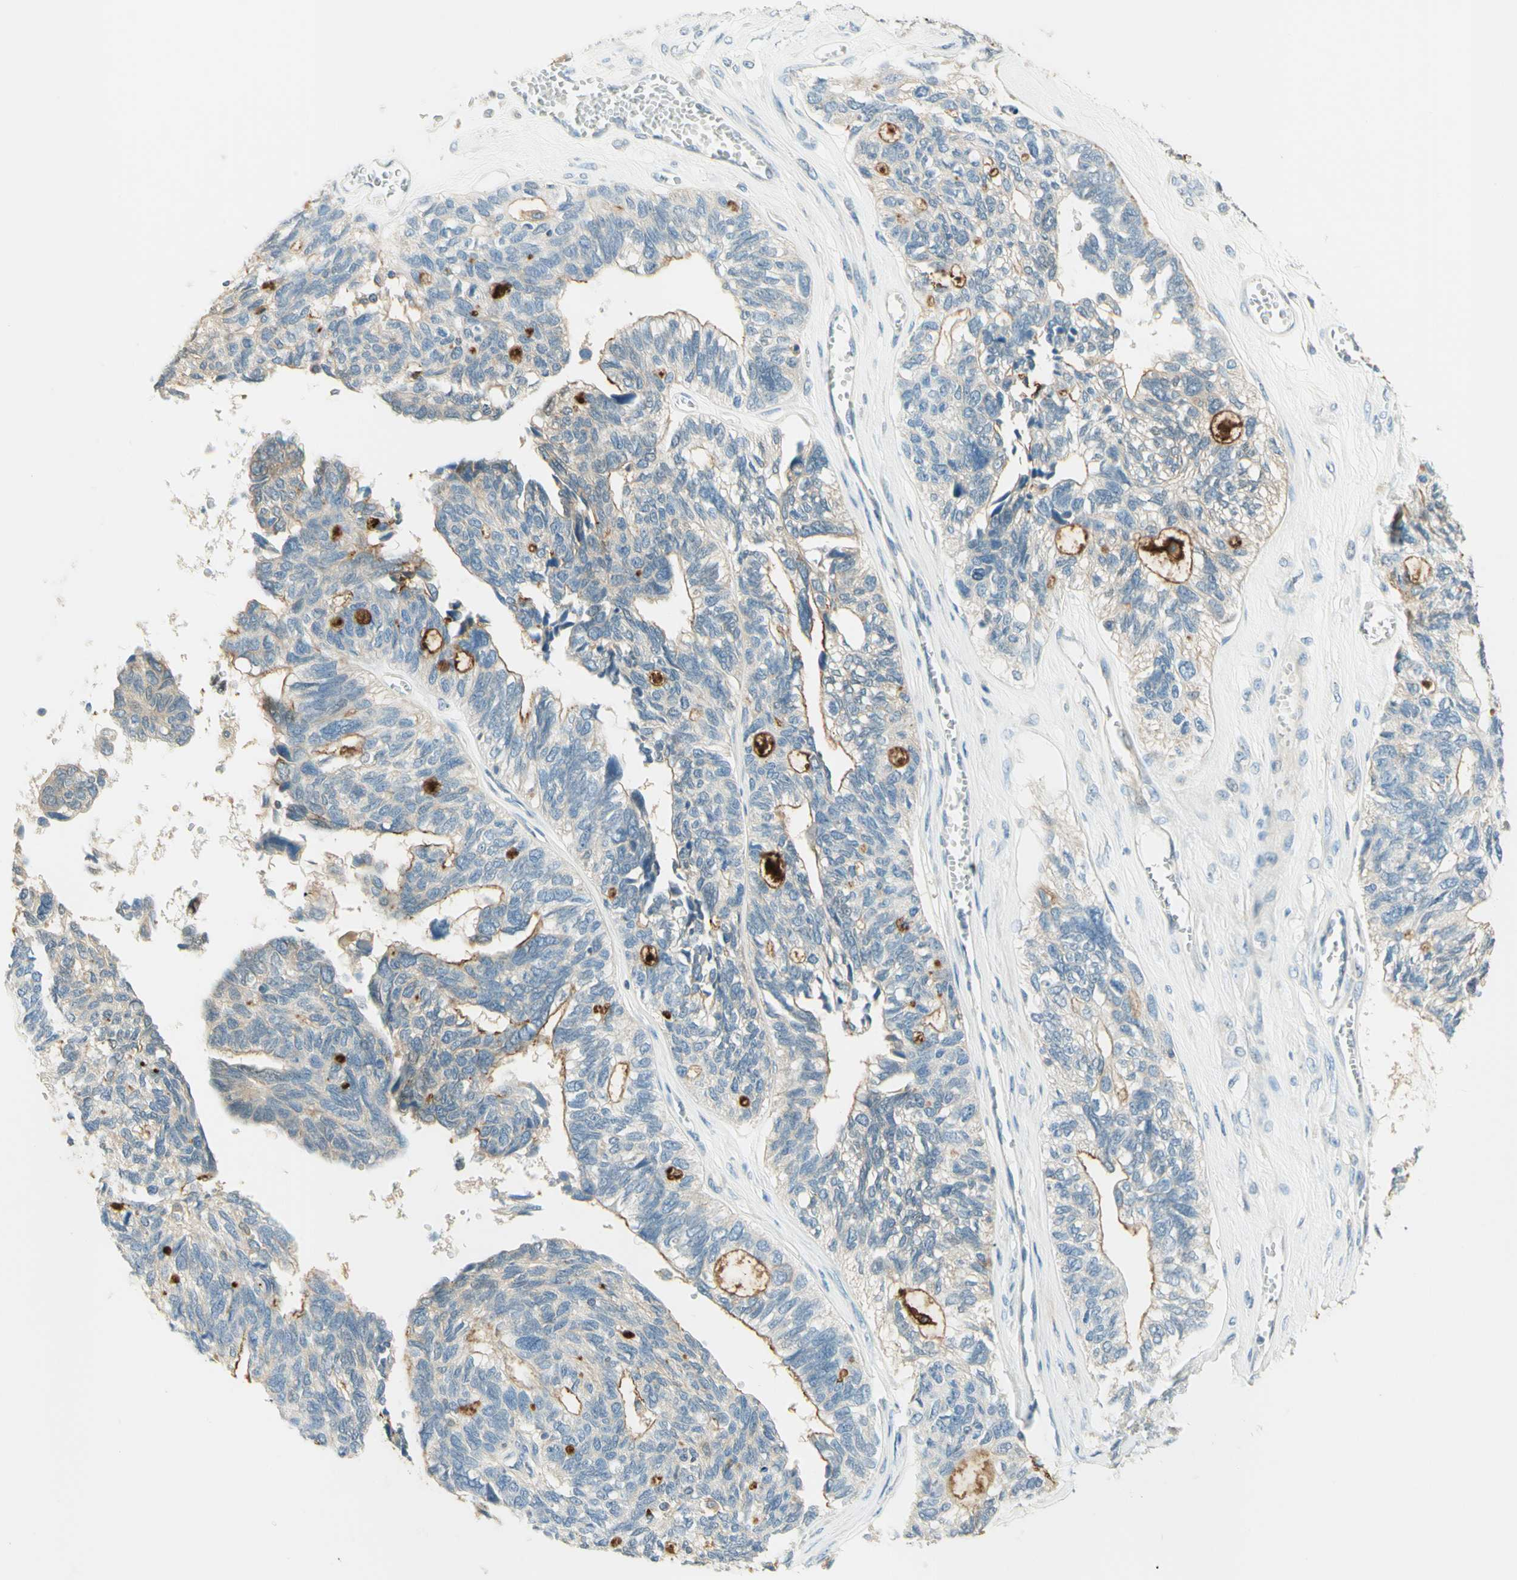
{"staining": {"intensity": "strong", "quantity": "<25%", "location": "cytoplasmic/membranous"}, "tissue": "ovarian cancer", "cell_type": "Tumor cells", "image_type": "cancer", "snomed": [{"axis": "morphology", "description": "Cystadenocarcinoma, serous, NOS"}, {"axis": "topography", "description": "Ovary"}], "caption": "Ovarian serous cystadenocarcinoma stained with a protein marker displays strong staining in tumor cells.", "gene": "PROM1", "patient": {"sex": "female", "age": 79}}